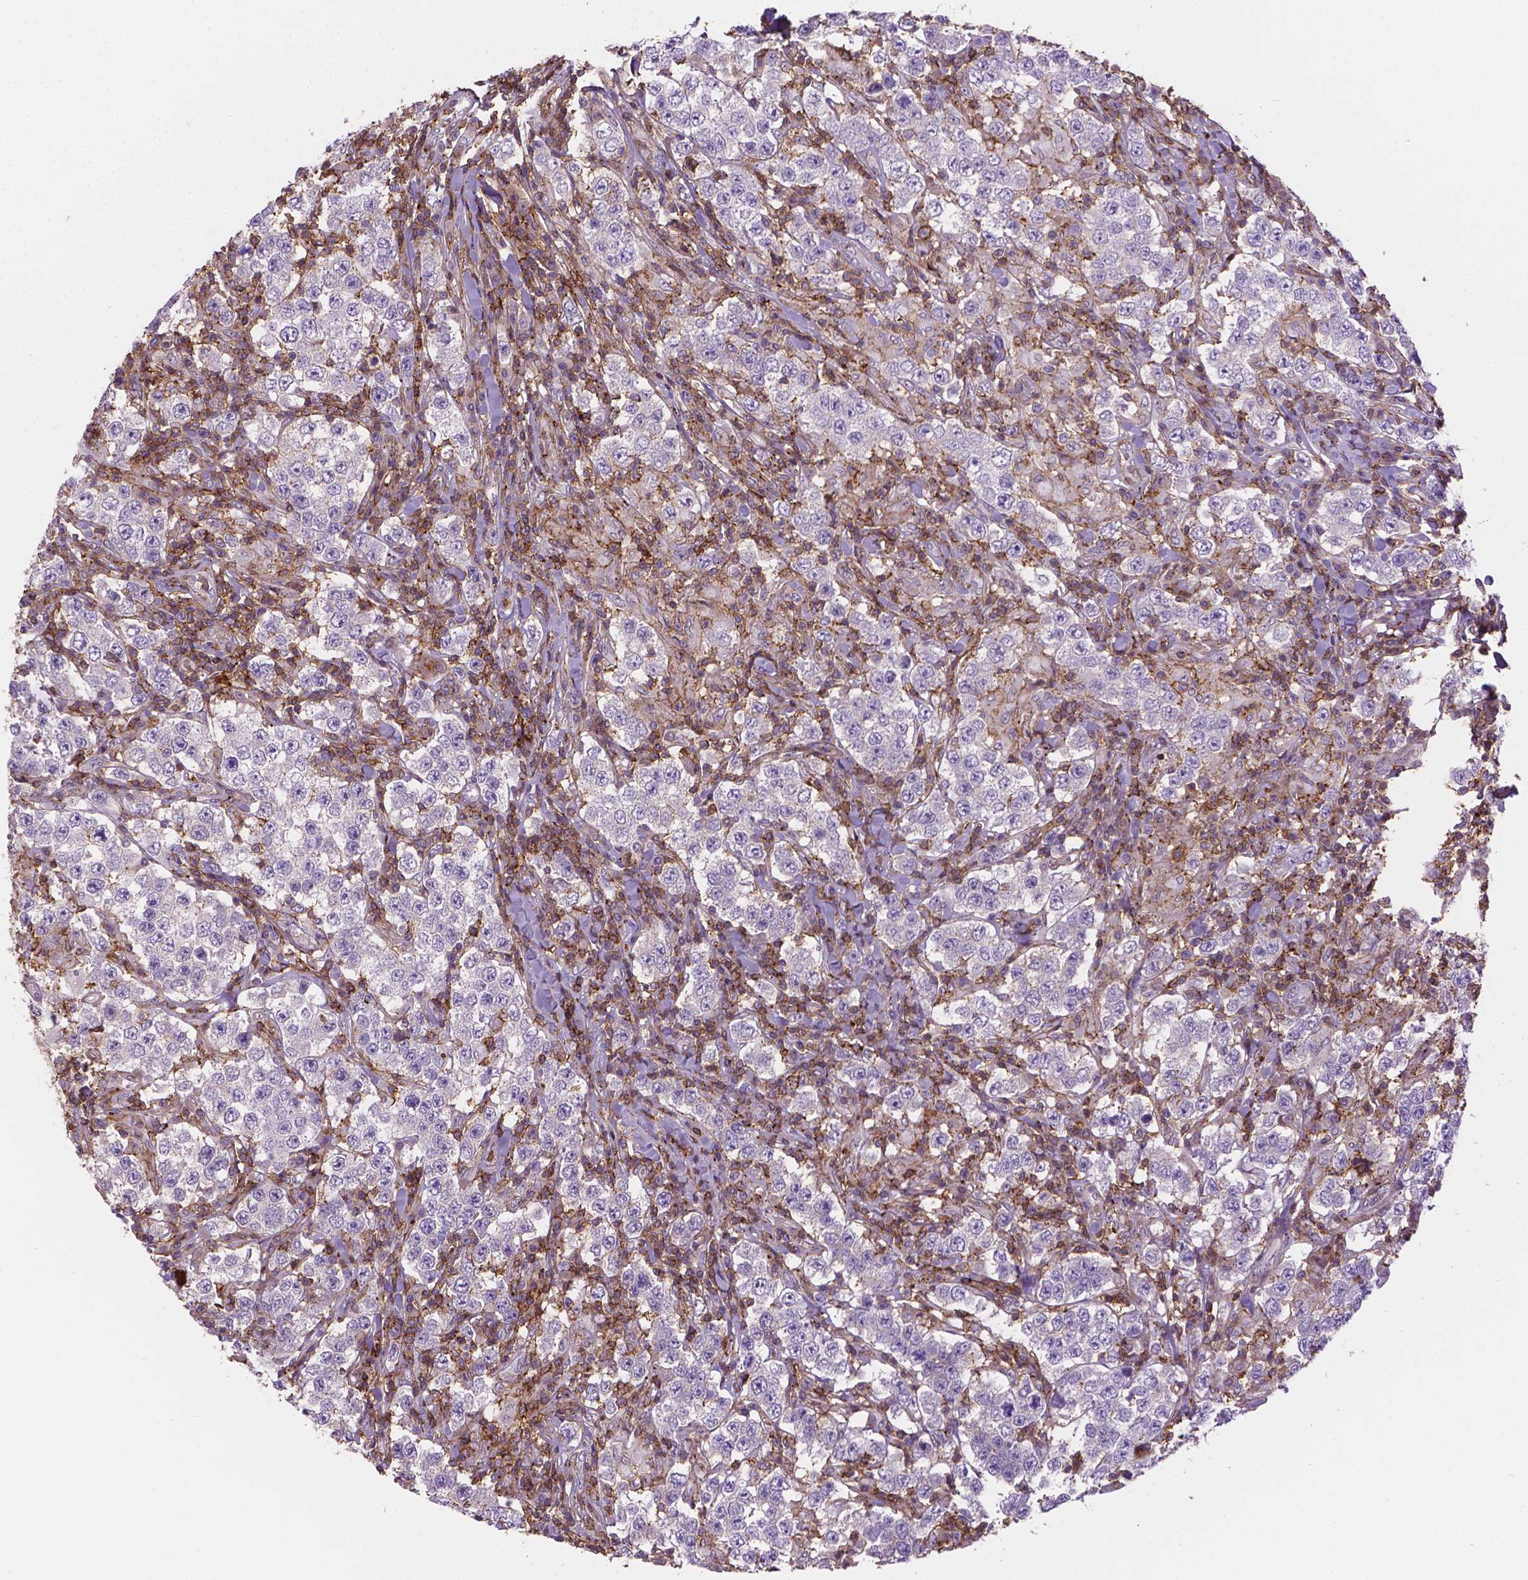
{"staining": {"intensity": "negative", "quantity": "none", "location": "none"}, "tissue": "testis cancer", "cell_type": "Tumor cells", "image_type": "cancer", "snomed": [{"axis": "morphology", "description": "Seminoma, NOS"}, {"axis": "morphology", "description": "Carcinoma, Embryonal, NOS"}, {"axis": "topography", "description": "Testis"}], "caption": "IHC photomicrograph of neoplastic tissue: testis seminoma stained with DAB (3,3'-diaminobenzidine) demonstrates no significant protein expression in tumor cells. (DAB immunohistochemistry (IHC), high magnification).", "gene": "ACAD10", "patient": {"sex": "male", "age": 41}}